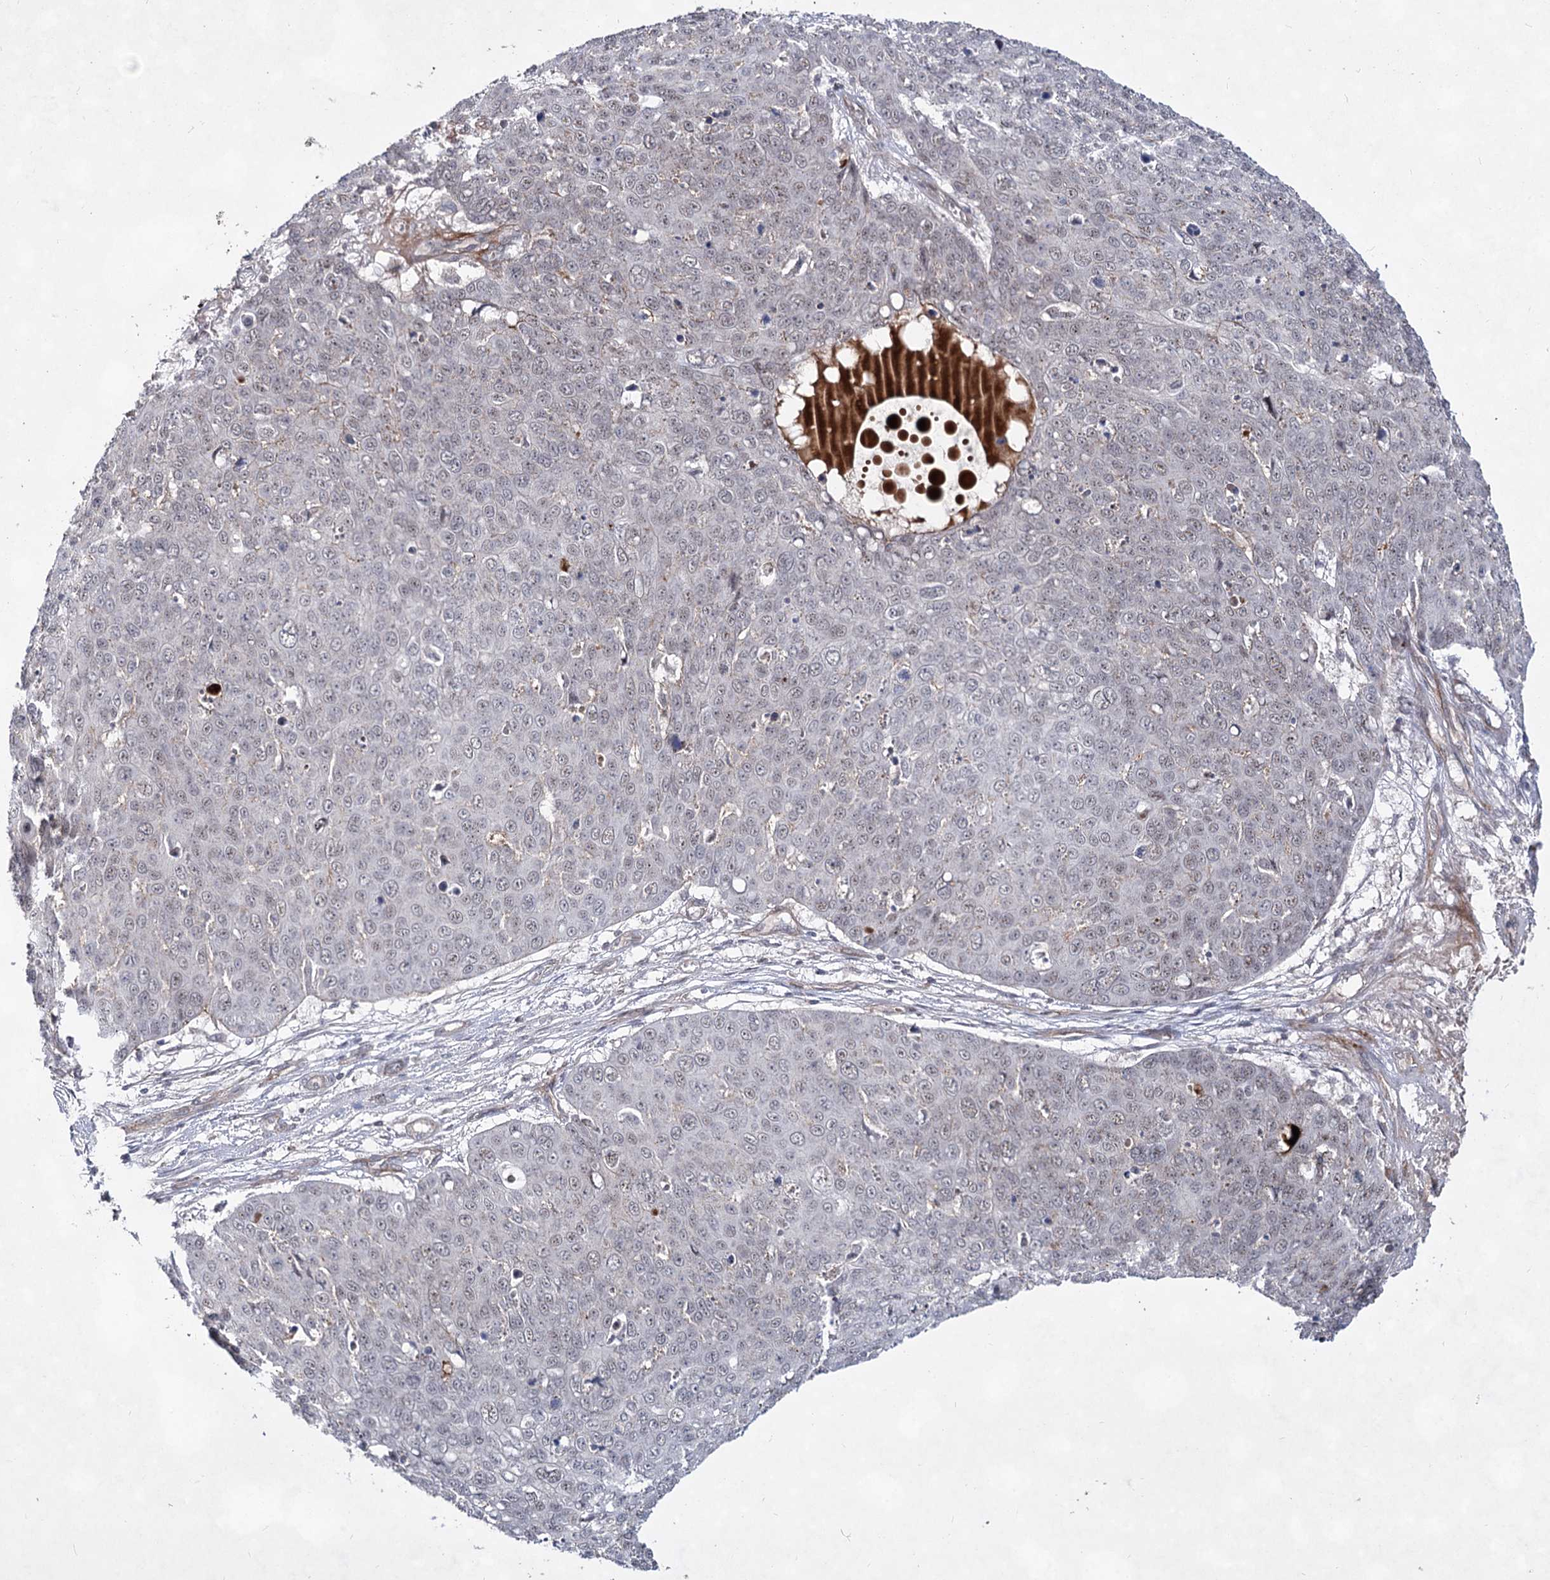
{"staining": {"intensity": "negative", "quantity": "none", "location": "none"}, "tissue": "skin cancer", "cell_type": "Tumor cells", "image_type": "cancer", "snomed": [{"axis": "morphology", "description": "Squamous cell carcinoma, NOS"}, {"axis": "topography", "description": "Skin"}], "caption": "IHC image of human skin cancer (squamous cell carcinoma) stained for a protein (brown), which displays no staining in tumor cells.", "gene": "ATL2", "patient": {"sex": "male", "age": 71}}